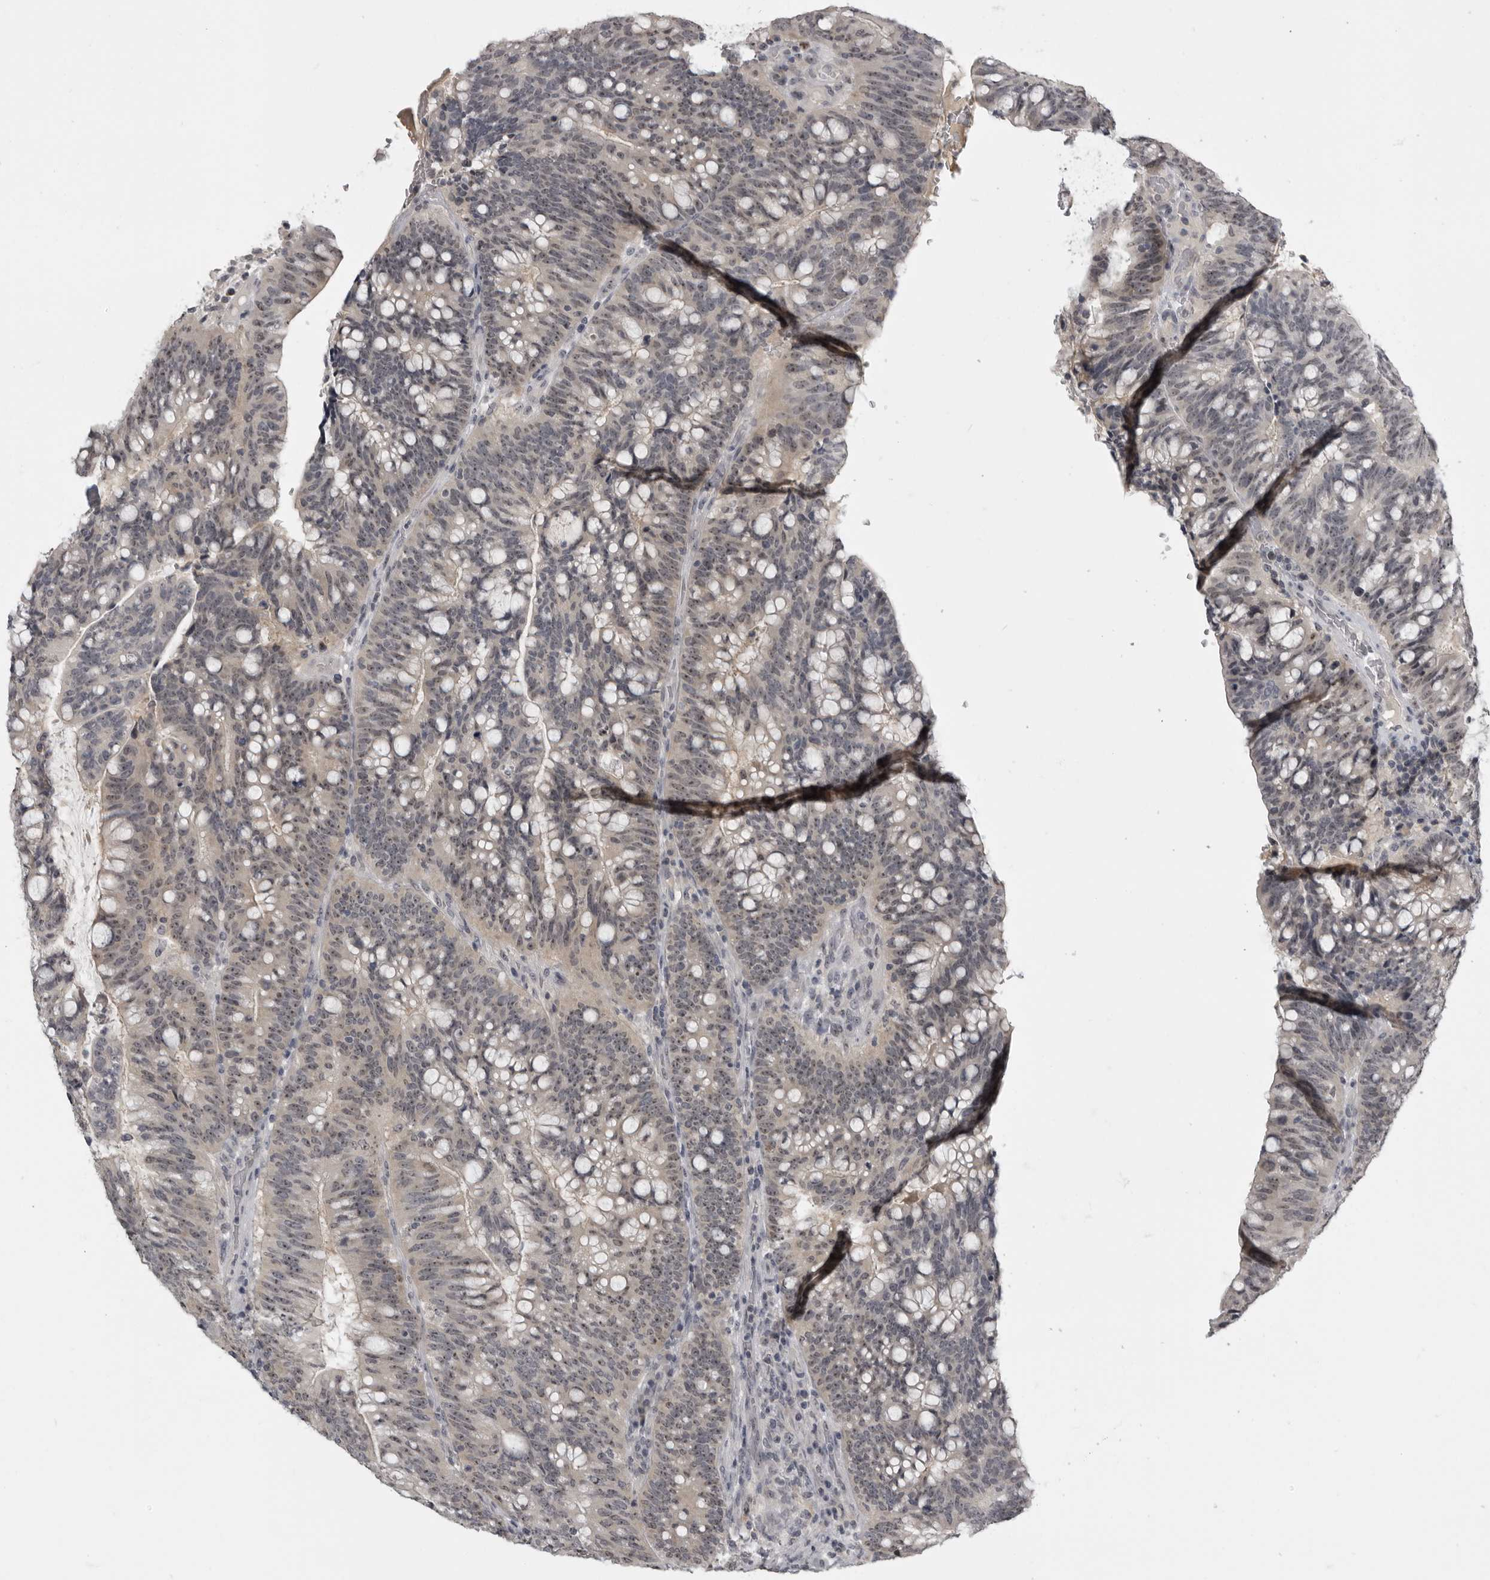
{"staining": {"intensity": "weak", "quantity": "25%-75%", "location": "nuclear"}, "tissue": "colorectal cancer", "cell_type": "Tumor cells", "image_type": "cancer", "snomed": [{"axis": "morphology", "description": "Adenocarcinoma, NOS"}, {"axis": "topography", "description": "Colon"}], "caption": "High-power microscopy captured an immunohistochemistry (IHC) micrograph of adenocarcinoma (colorectal), revealing weak nuclear positivity in about 25%-75% of tumor cells. (Brightfield microscopy of DAB IHC at high magnification).", "gene": "MRTO4", "patient": {"sex": "female", "age": 66}}